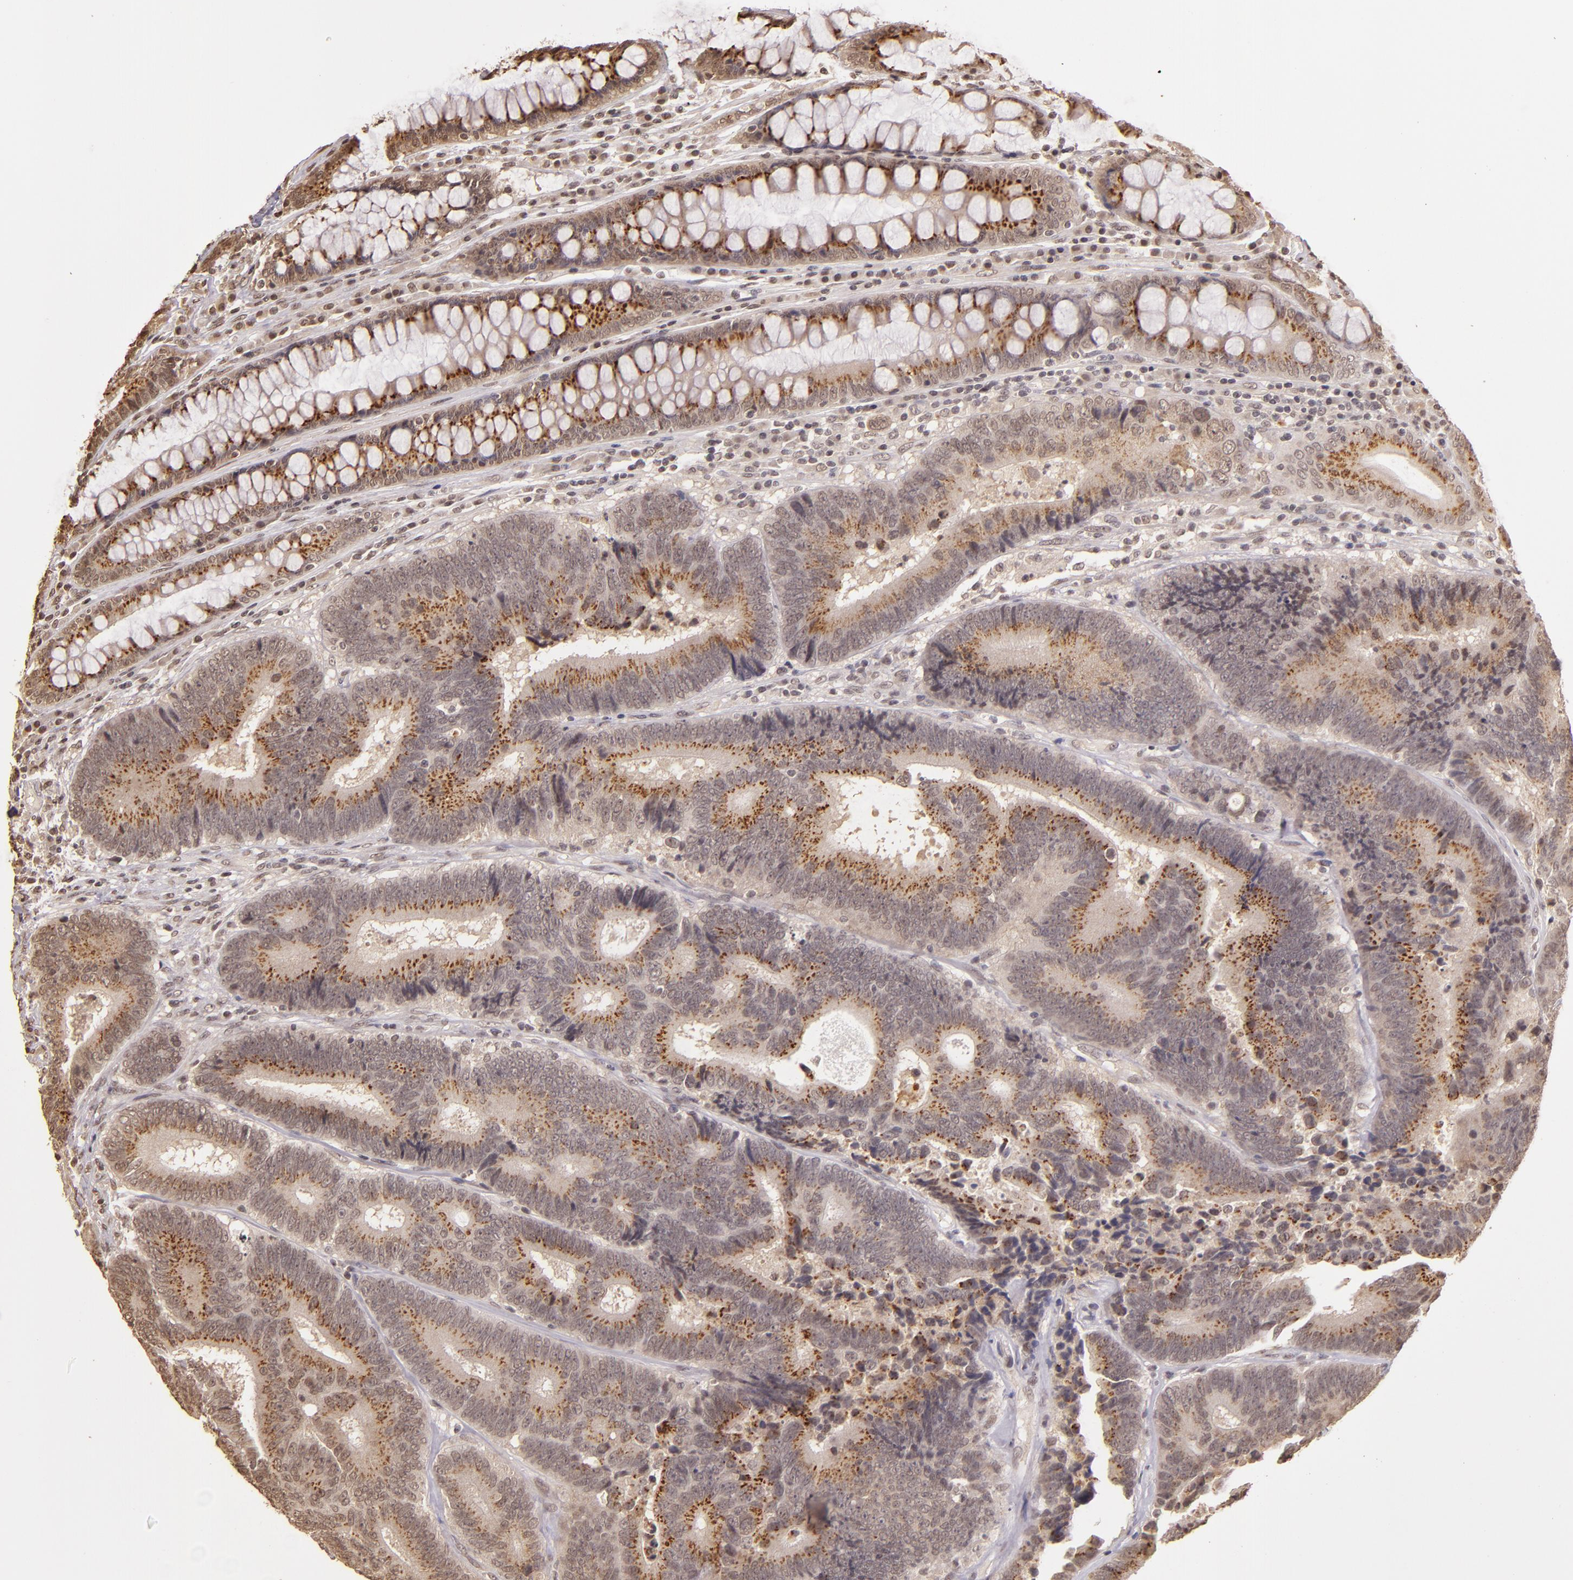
{"staining": {"intensity": "moderate", "quantity": ">75%", "location": "cytoplasmic/membranous,nuclear"}, "tissue": "colorectal cancer", "cell_type": "Tumor cells", "image_type": "cancer", "snomed": [{"axis": "morphology", "description": "Normal tissue, NOS"}, {"axis": "morphology", "description": "Adenocarcinoma, NOS"}, {"axis": "topography", "description": "Colon"}], "caption": "Immunohistochemical staining of adenocarcinoma (colorectal) displays medium levels of moderate cytoplasmic/membranous and nuclear expression in about >75% of tumor cells.", "gene": "CUL1", "patient": {"sex": "female", "age": 78}}